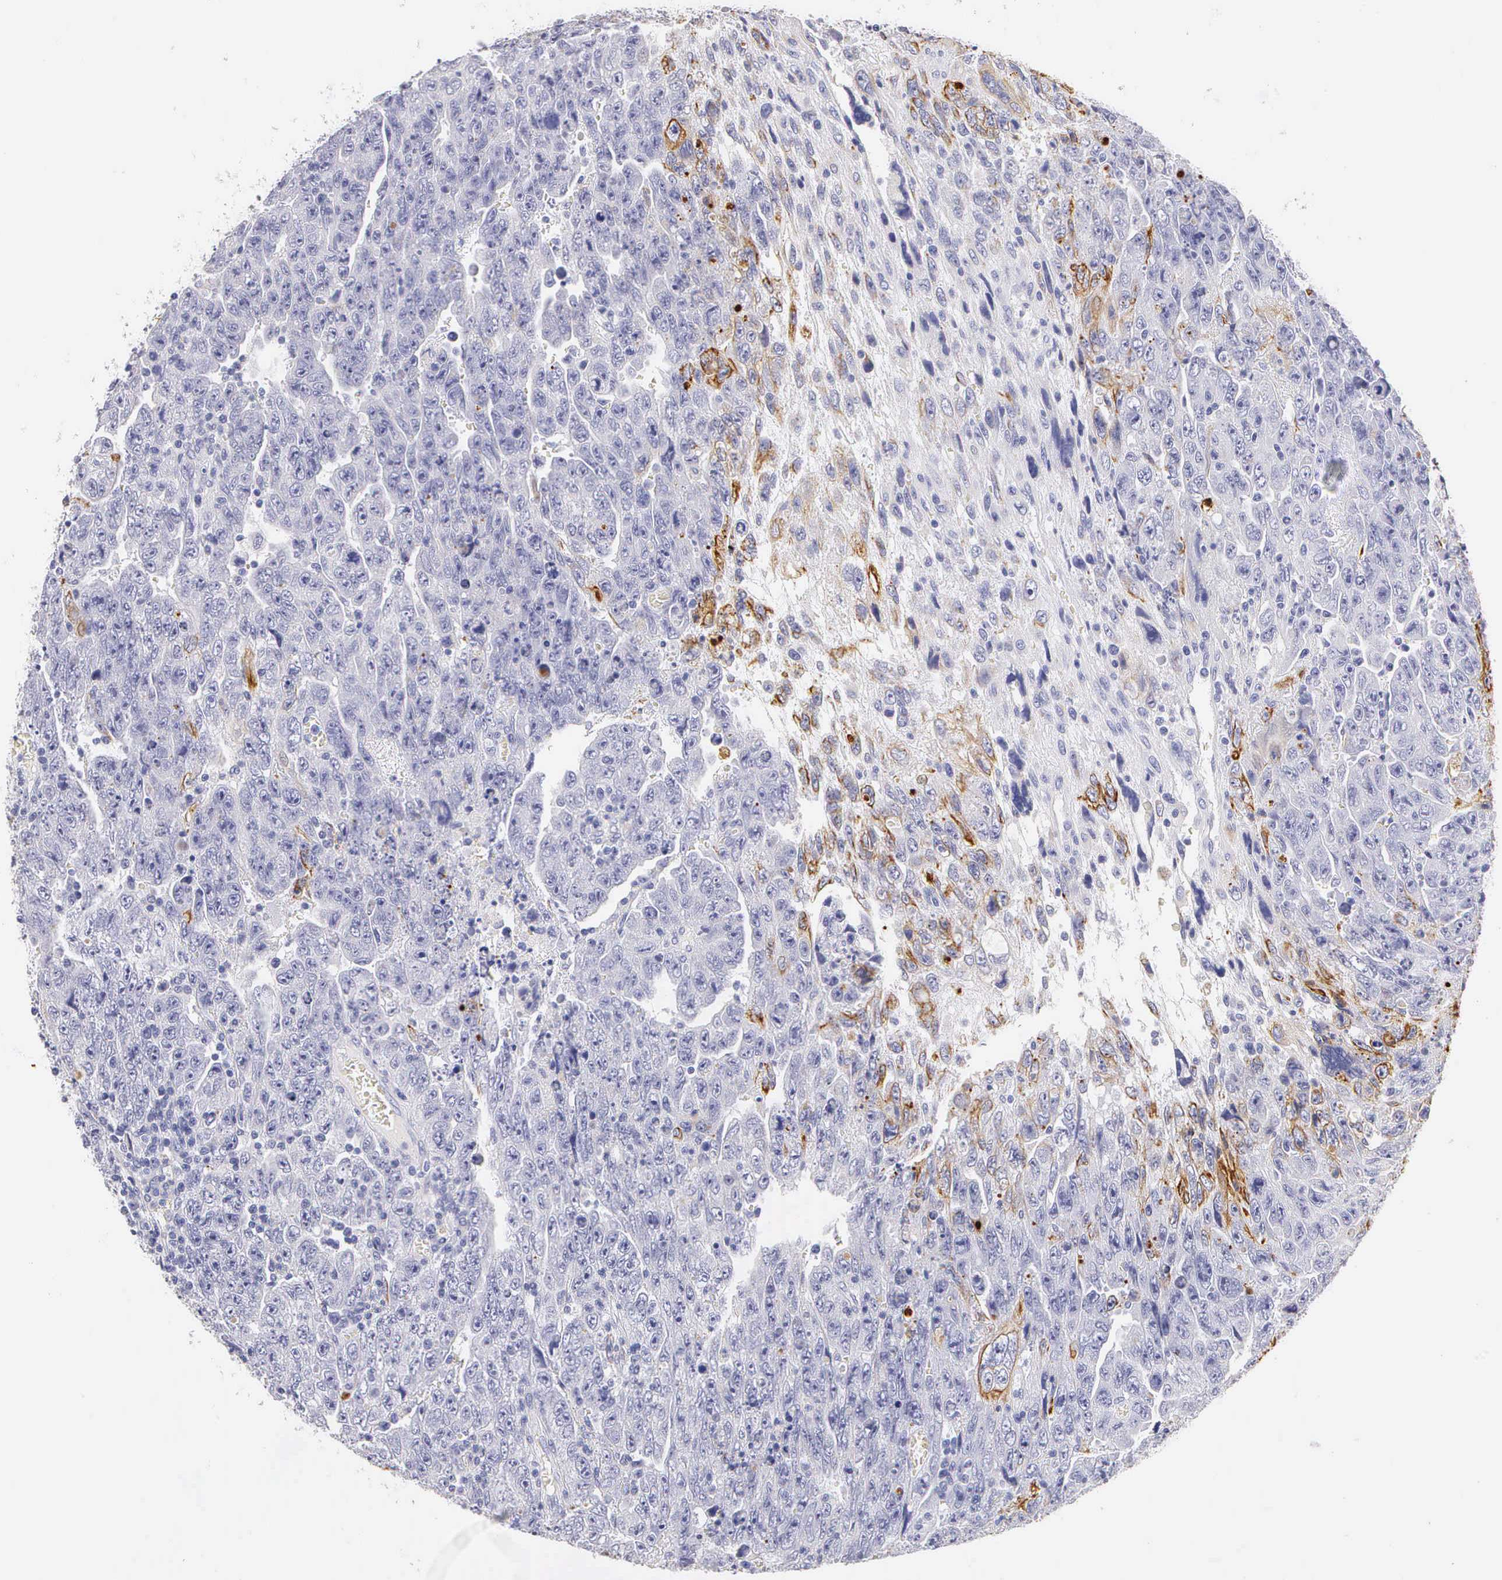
{"staining": {"intensity": "weak", "quantity": "<25%", "location": "cytoplasmic/membranous"}, "tissue": "testis cancer", "cell_type": "Tumor cells", "image_type": "cancer", "snomed": [{"axis": "morphology", "description": "Carcinoma, Embryonal, NOS"}, {"axis": "topography", "description": "Testis"}], "caption": "Testis embryonal carcinoma was stained to show a protein in brown. There is no significant staining in tumor cells.", "gene": "KRT17", "patient": {"sex": "male", "age": 28}}